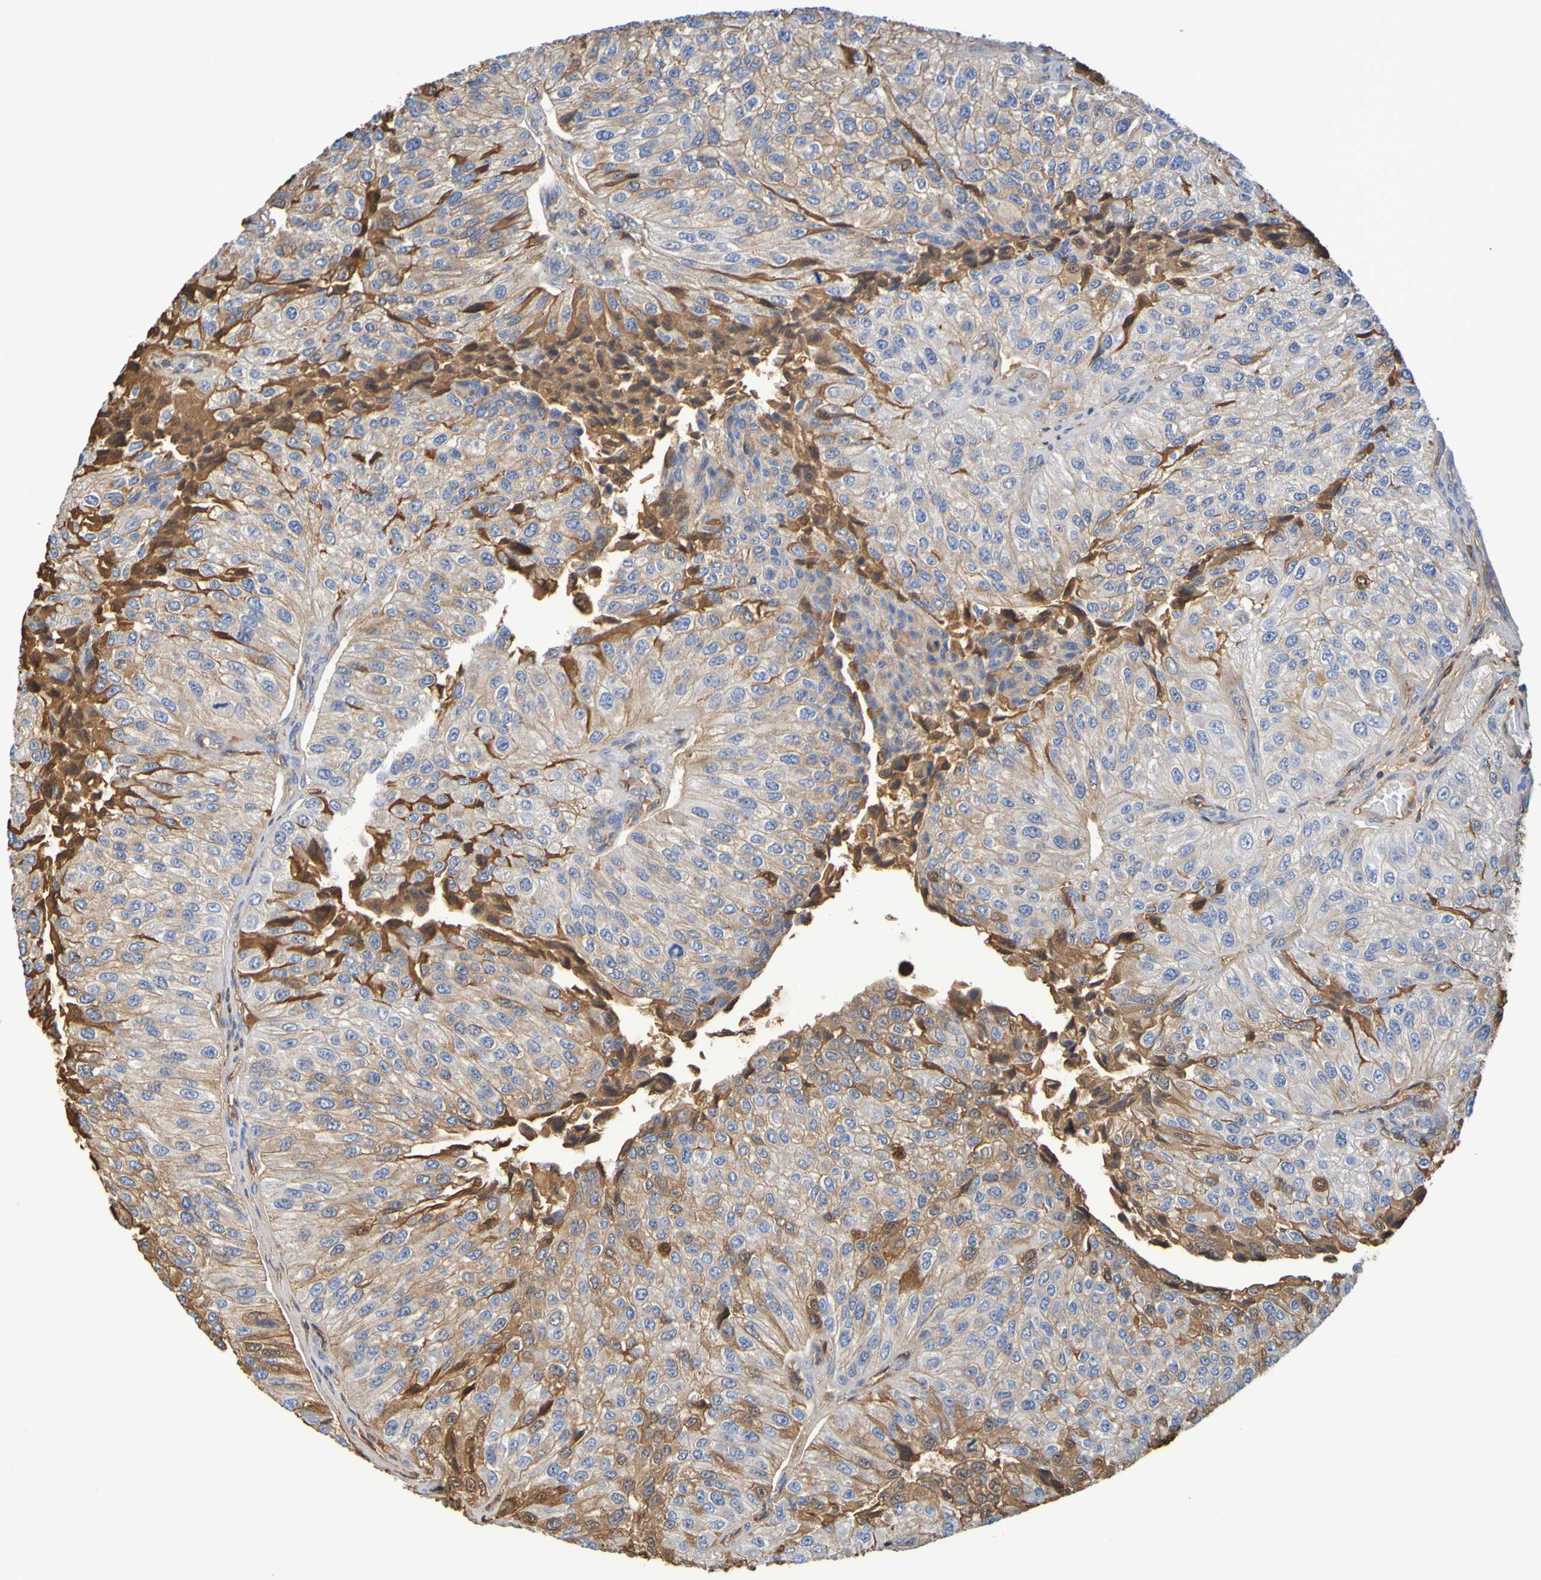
{"staining": {"intensity": "negative", "quantity": "none", "location": "none"}, "tissue": "urothelial cancer", "cell_type": "Tumor cells", "image_type": "cancer", "snomed": [{"axis": "morphology", "description": "Urothelial carcinoma, High grade"}, {"axis": "topography", "description": "Kidney"}, {"axis": "topography", "description": "Urinary bladder"}], "caption": "This is an IHC image of human urothelial cancer. There is no expression in tumor cells.", "gene": "GAB3", "patient": {"sex": "male", "age": 77}}